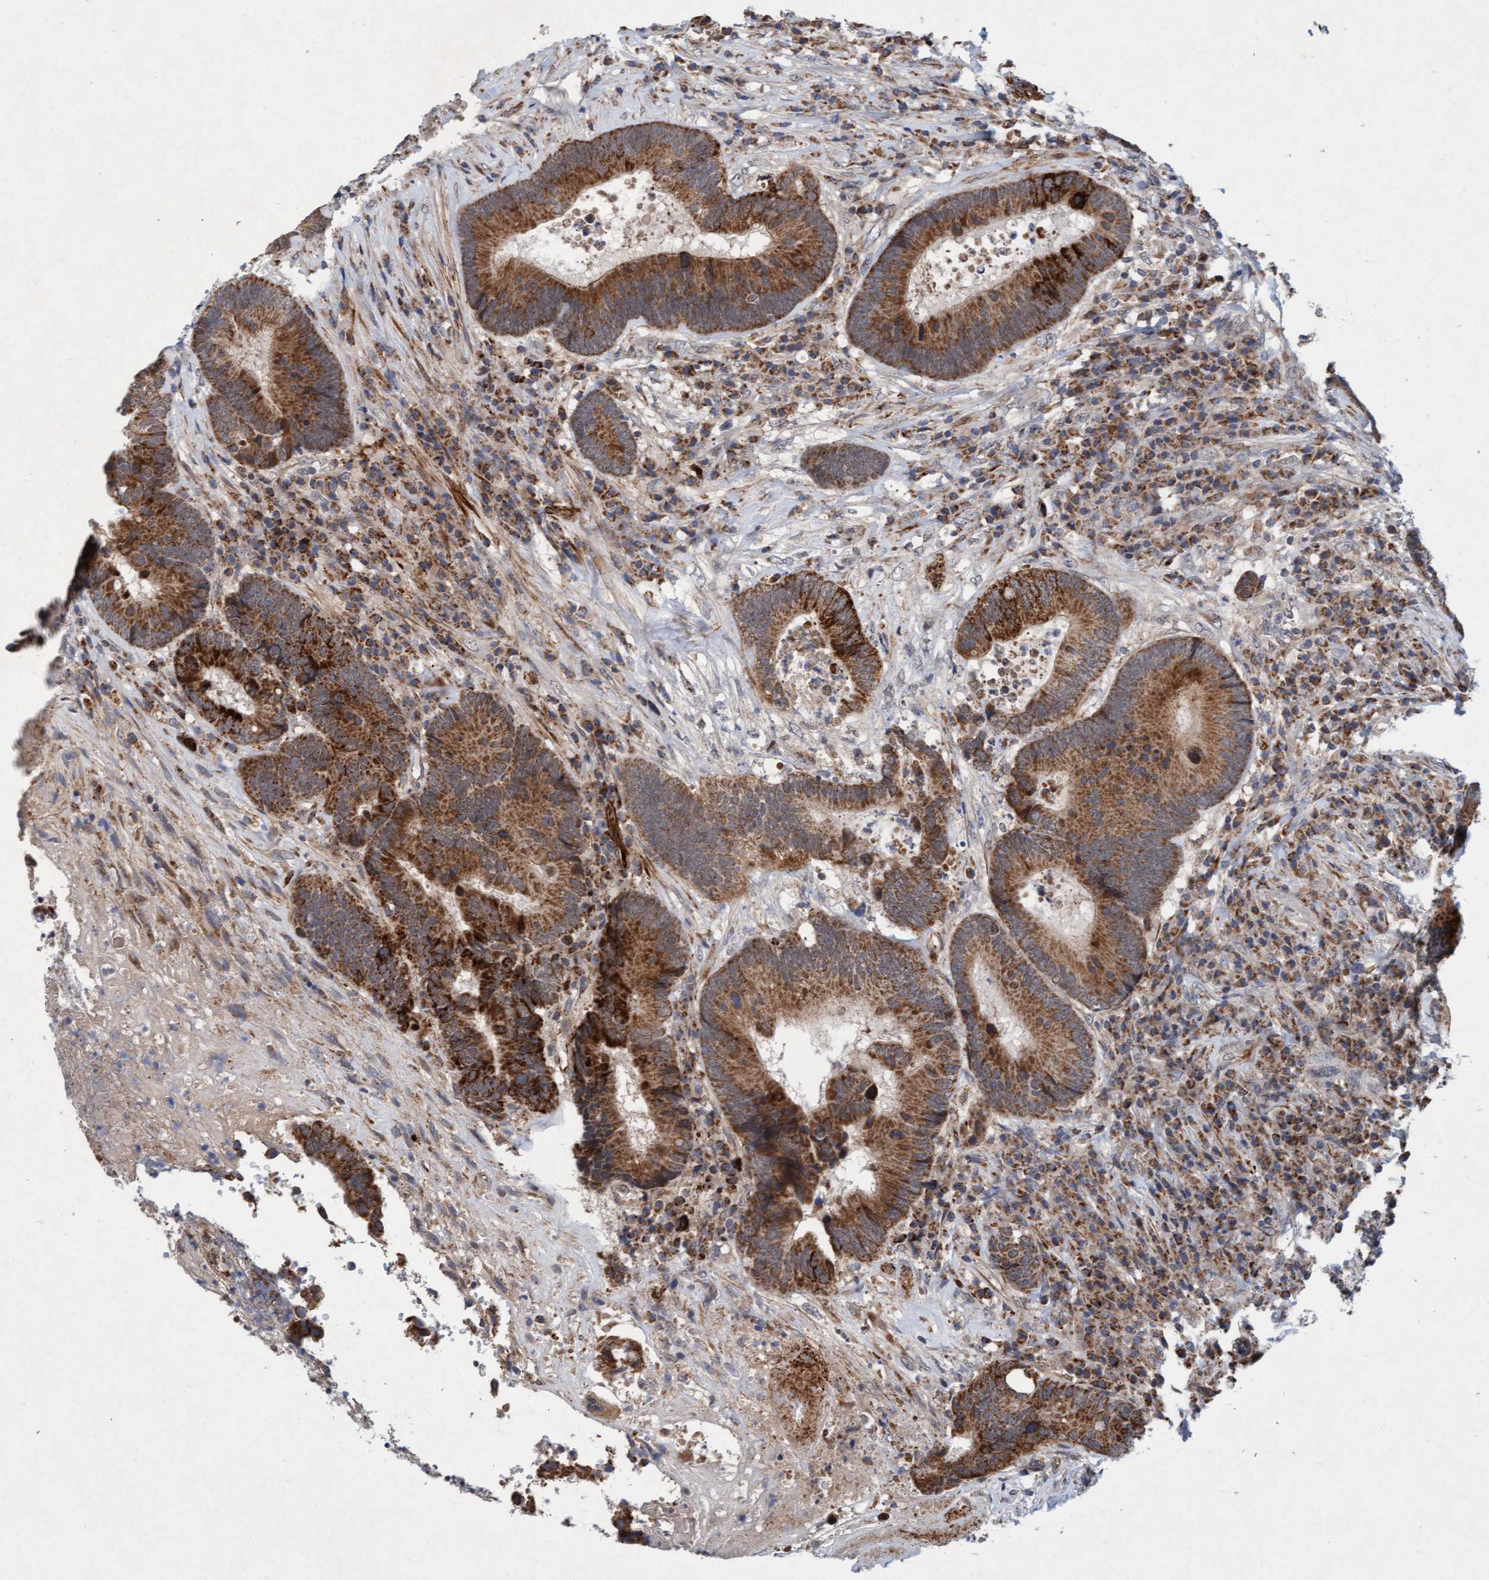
{"staining": {"intensity": "moderate", "quantity": ">75%", "location": "cytoplasmic/membranous"}, "tissue": "colorectal cancer", "cell_type": "Tumor cells", "image_type": "cancer", "snomed": [{"axis": "morphology", "description": "Adenocarcinoma, NOS"}, {"axis": "topography", "description": "Rectum"}], "caption": "Immunohistochemical staining of human colorectal cancer (adenocarcinoma) demonstrates moderate cytoplasmic/membranous protein expression in approximately >75% of tumor cells.", "gene": "TMEM70", "patient": {"sex": "female", "age": 89}}